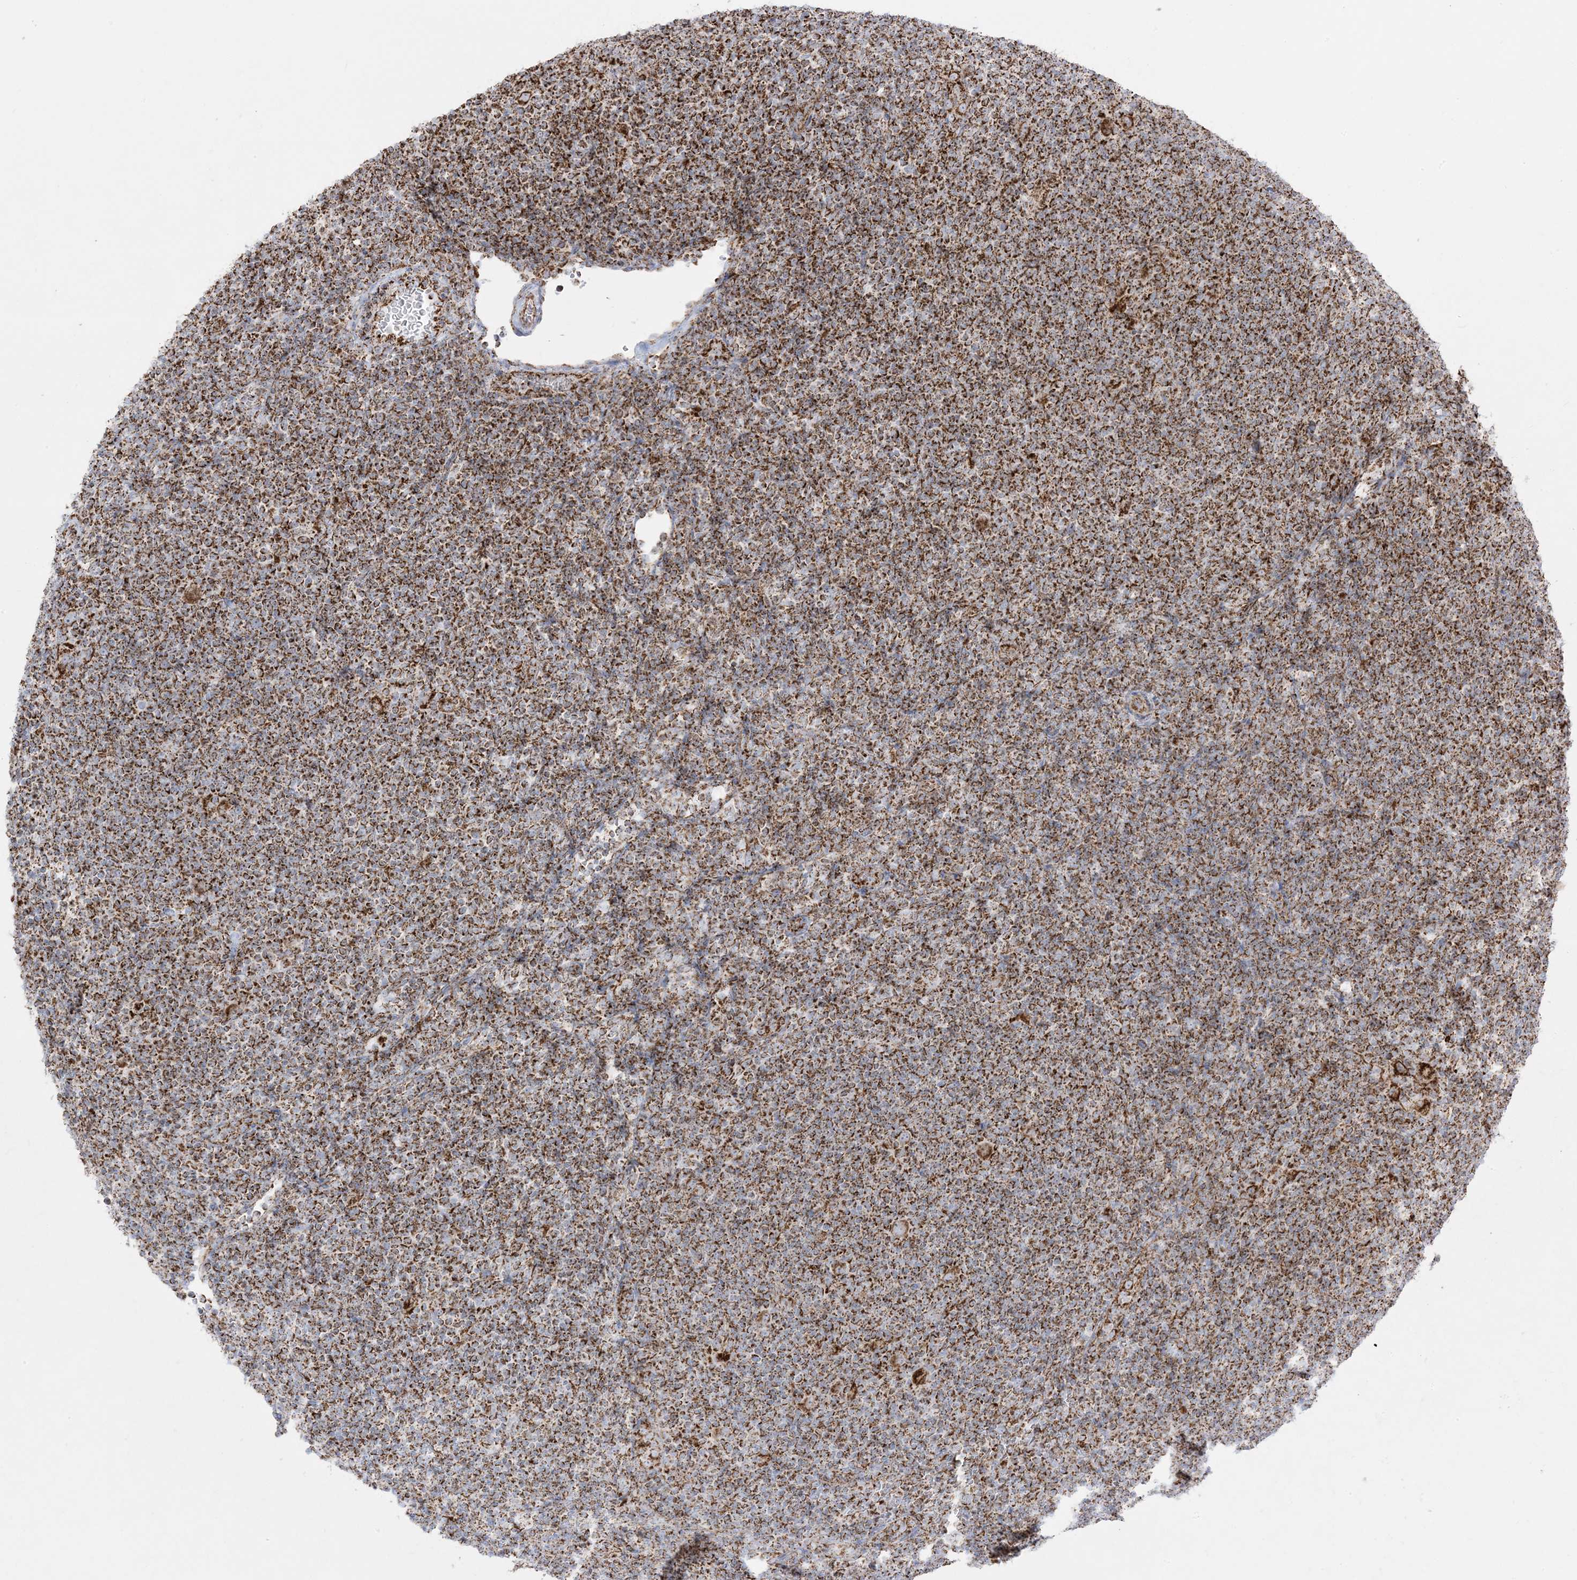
{"staining": {"intensity": "moderate", "quantity": ">75%", "location": "cytoplasmic/membranous"}, "tissue": "lymphoma", "cell_type": "Tumor cells", "image_type": "cancer", "snomed": [{"axis": "morphology", "description": "Hodgkin's disease, NOS"}, {"axis": "topography", "description": "Lymph node"}], "caption": "Hodgkin's disease tissue exhibits moderate cytoplasmic/membranous expression in approximately >75% of tumor cells, visualized by immunohistochemistry.", "gene": "MRPS36", "patient": {"sex": "female", "age": 57}}